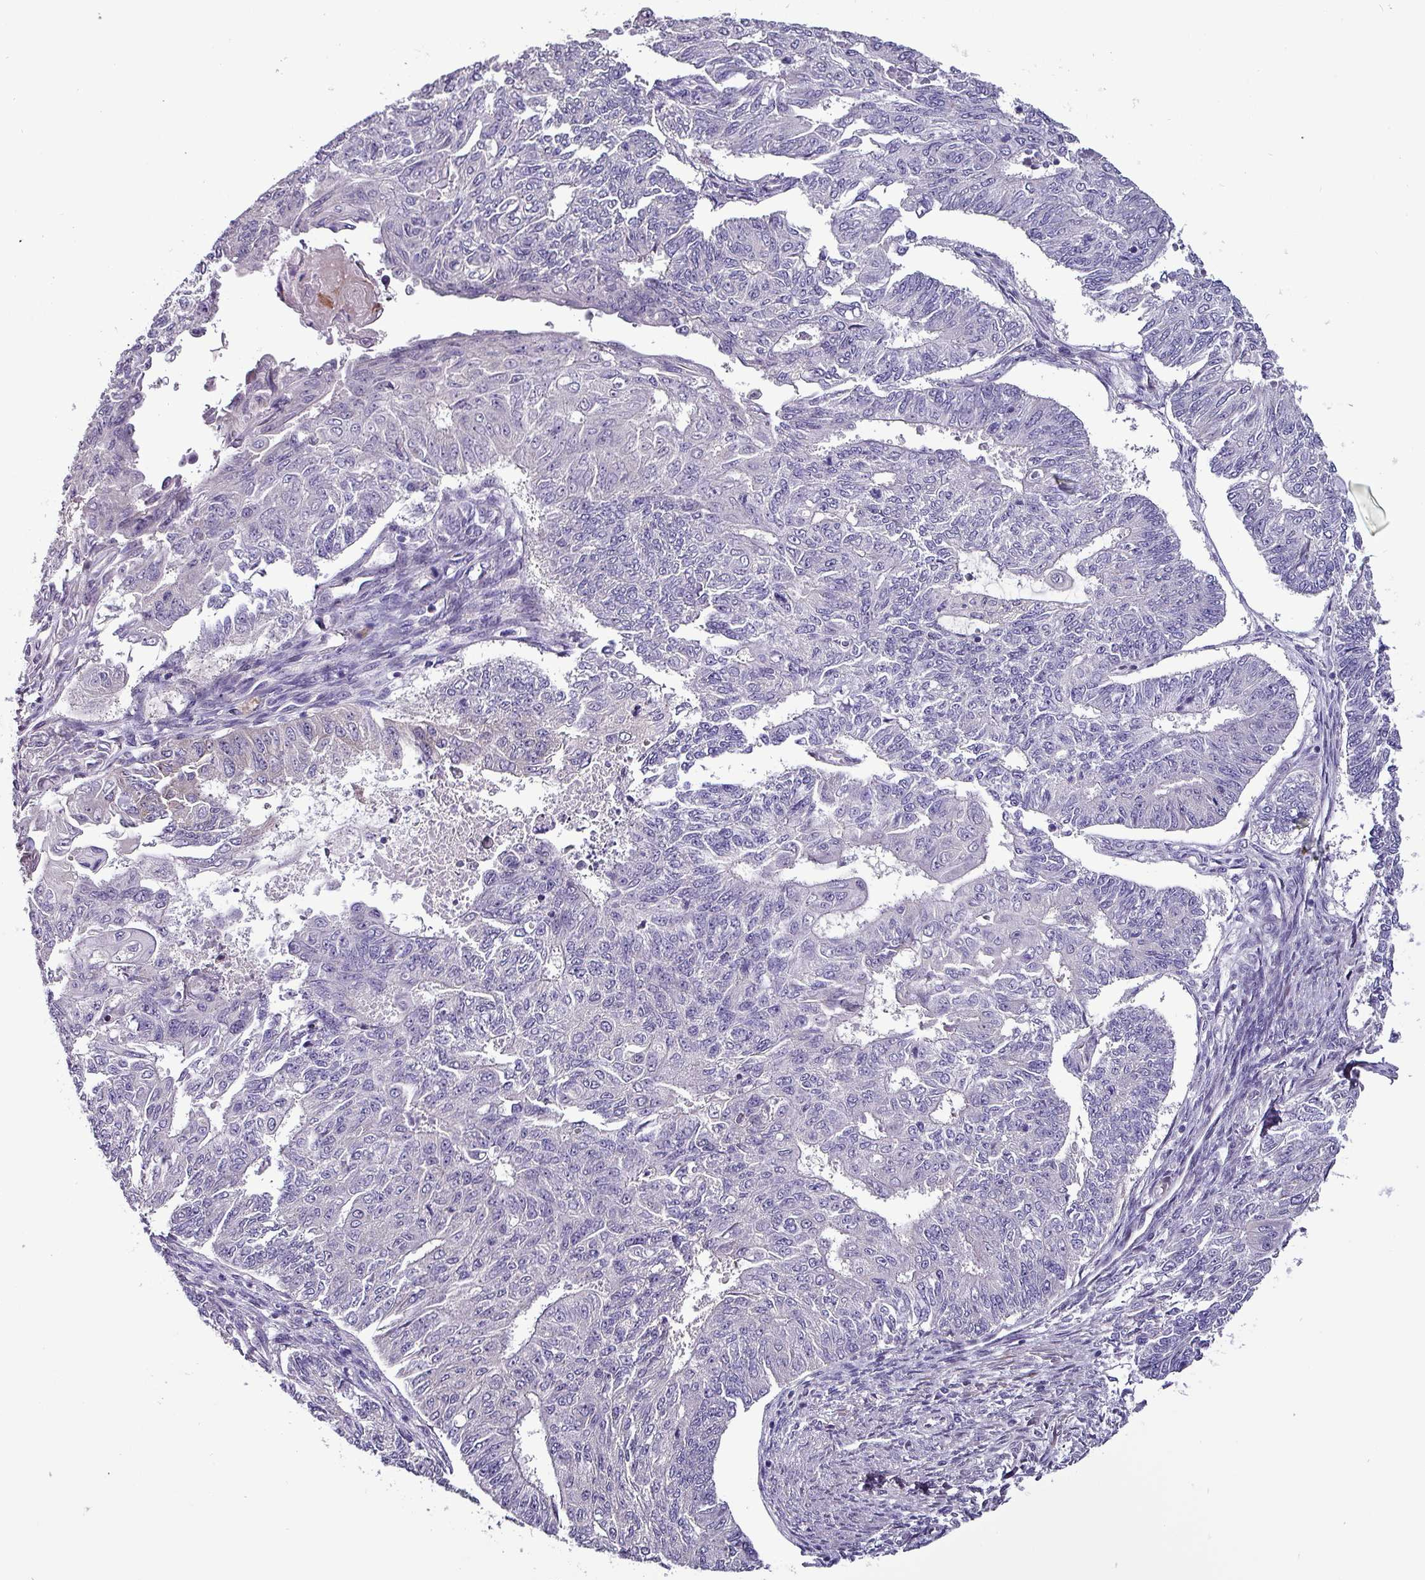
{"staining": {"intensity": "negative", "quantity": "none", "location": "none"}, "tissue": "endometrial cancer", "cell_type": "Tumor cells", "image_type": "cancer", "snomed": [{"axis": "morphology", "description": "Adenocarcinoma, NOS"}, {"axis": "topography", "description": "Endometrium"}], "caption": "High magnification brightfield microscopy of endometrial cancer (adenocarcinoma) stained with DAB (3,3'-diaminobenzidine) (brown) and counterstained with hematoxylin (blue): tumor cells show no significant staining.", "gene": "GRAPL", "patient": {"sex": "female", "age": 32}}